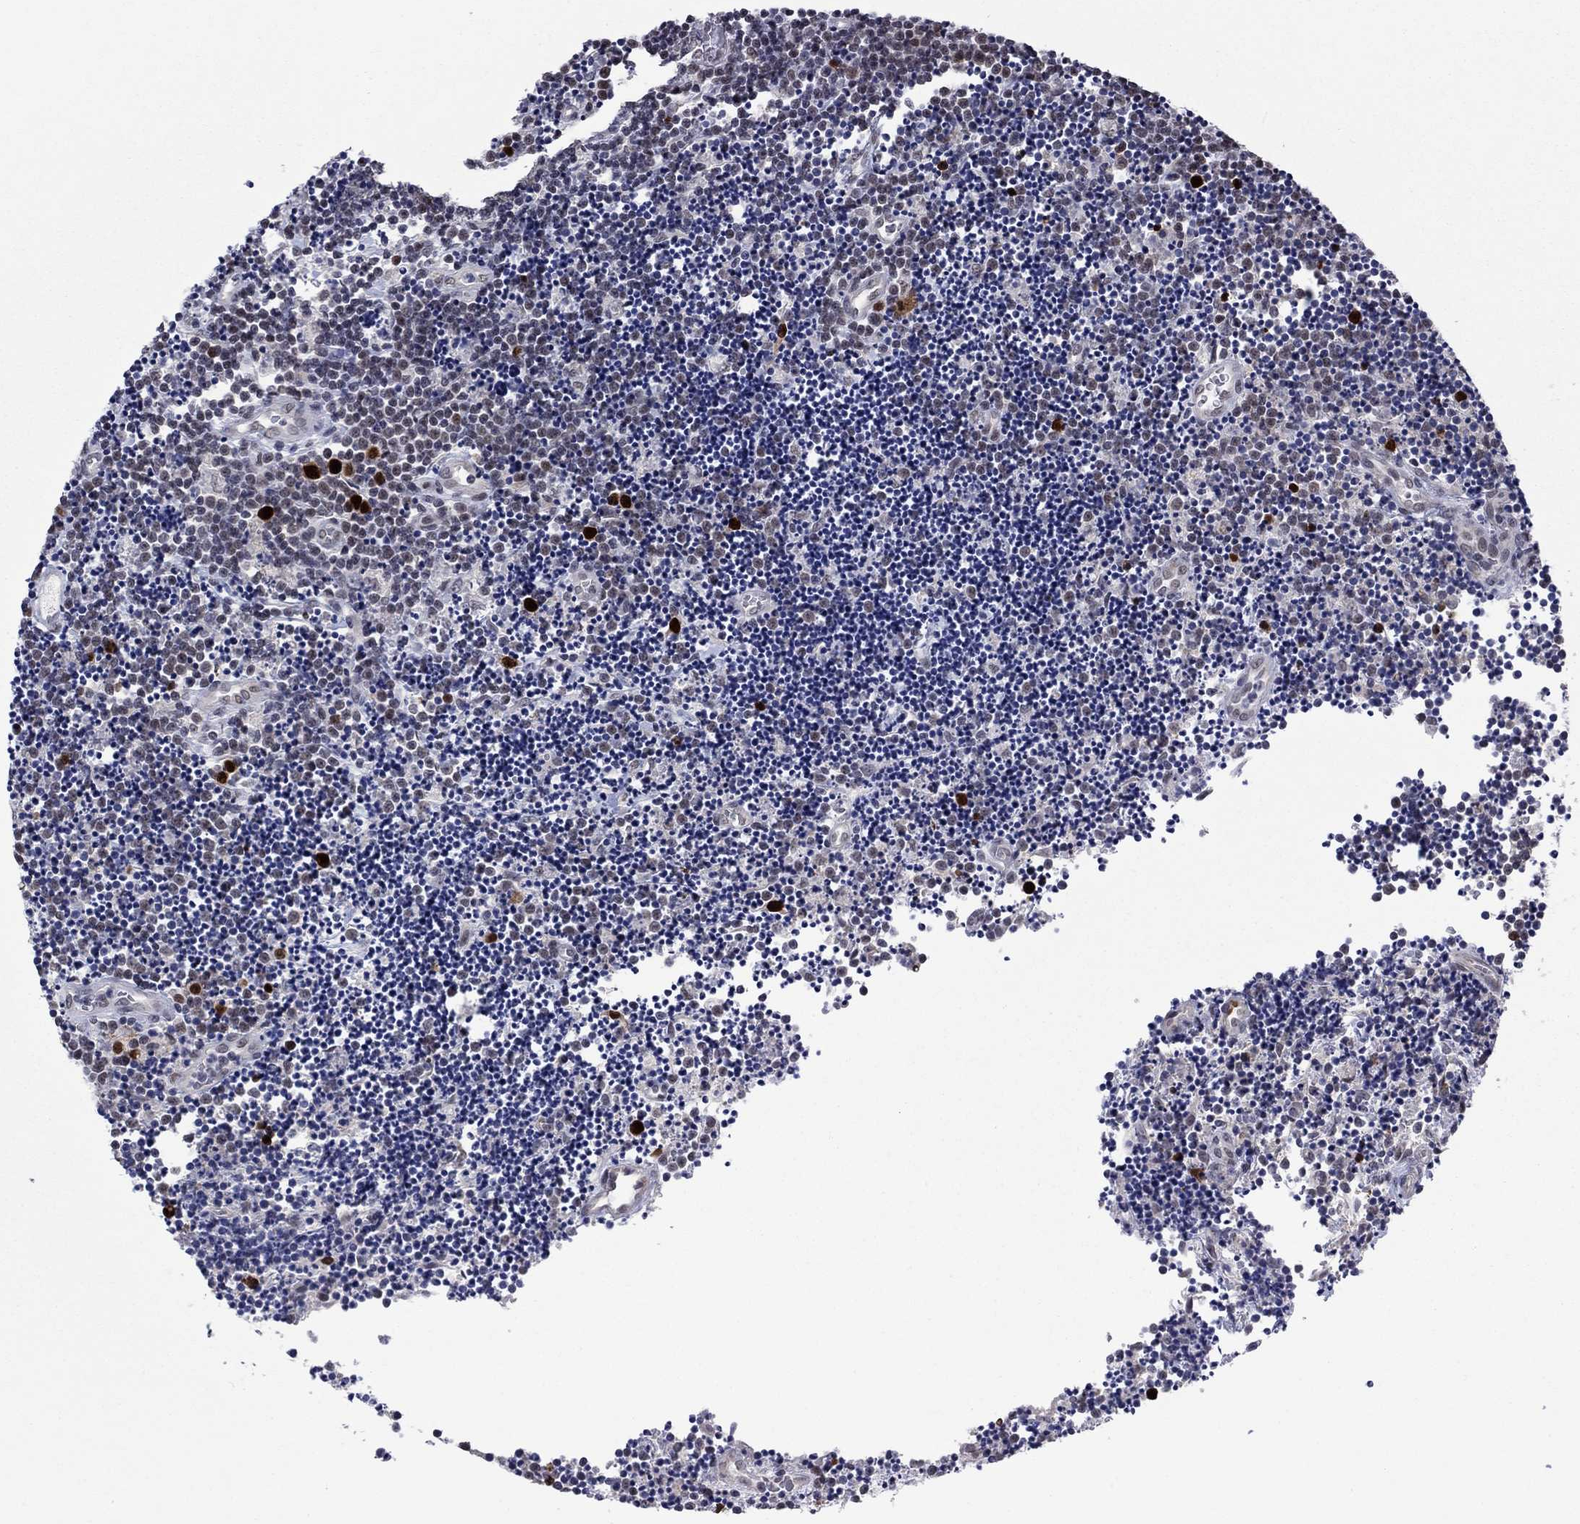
{"staining": {"intensity": "strong", "quantity": "<25%", "location": "nuclear"}, "tissue": "lymphoma", "cell_type": "Tumor cells", "image_type": "cancer", "snomed": [{"axis": "morphology", "description": "Malignant lymphoma, non-Hodgkin's type, Low grade"}, {"axis": "topography", "description": "Brain"}], "caption": "This image exhibits malignant lymphoma, non-Hodgkin's type (low-grade) stained with immunohistochemistry (IHC) to label a protein in brown. The nuclear of tumor cells show strong positivity for the protein. Nuclei are counter-stained blue.", "gene": "CDCA5", "patient": {"sex": "female", "age": 66}}